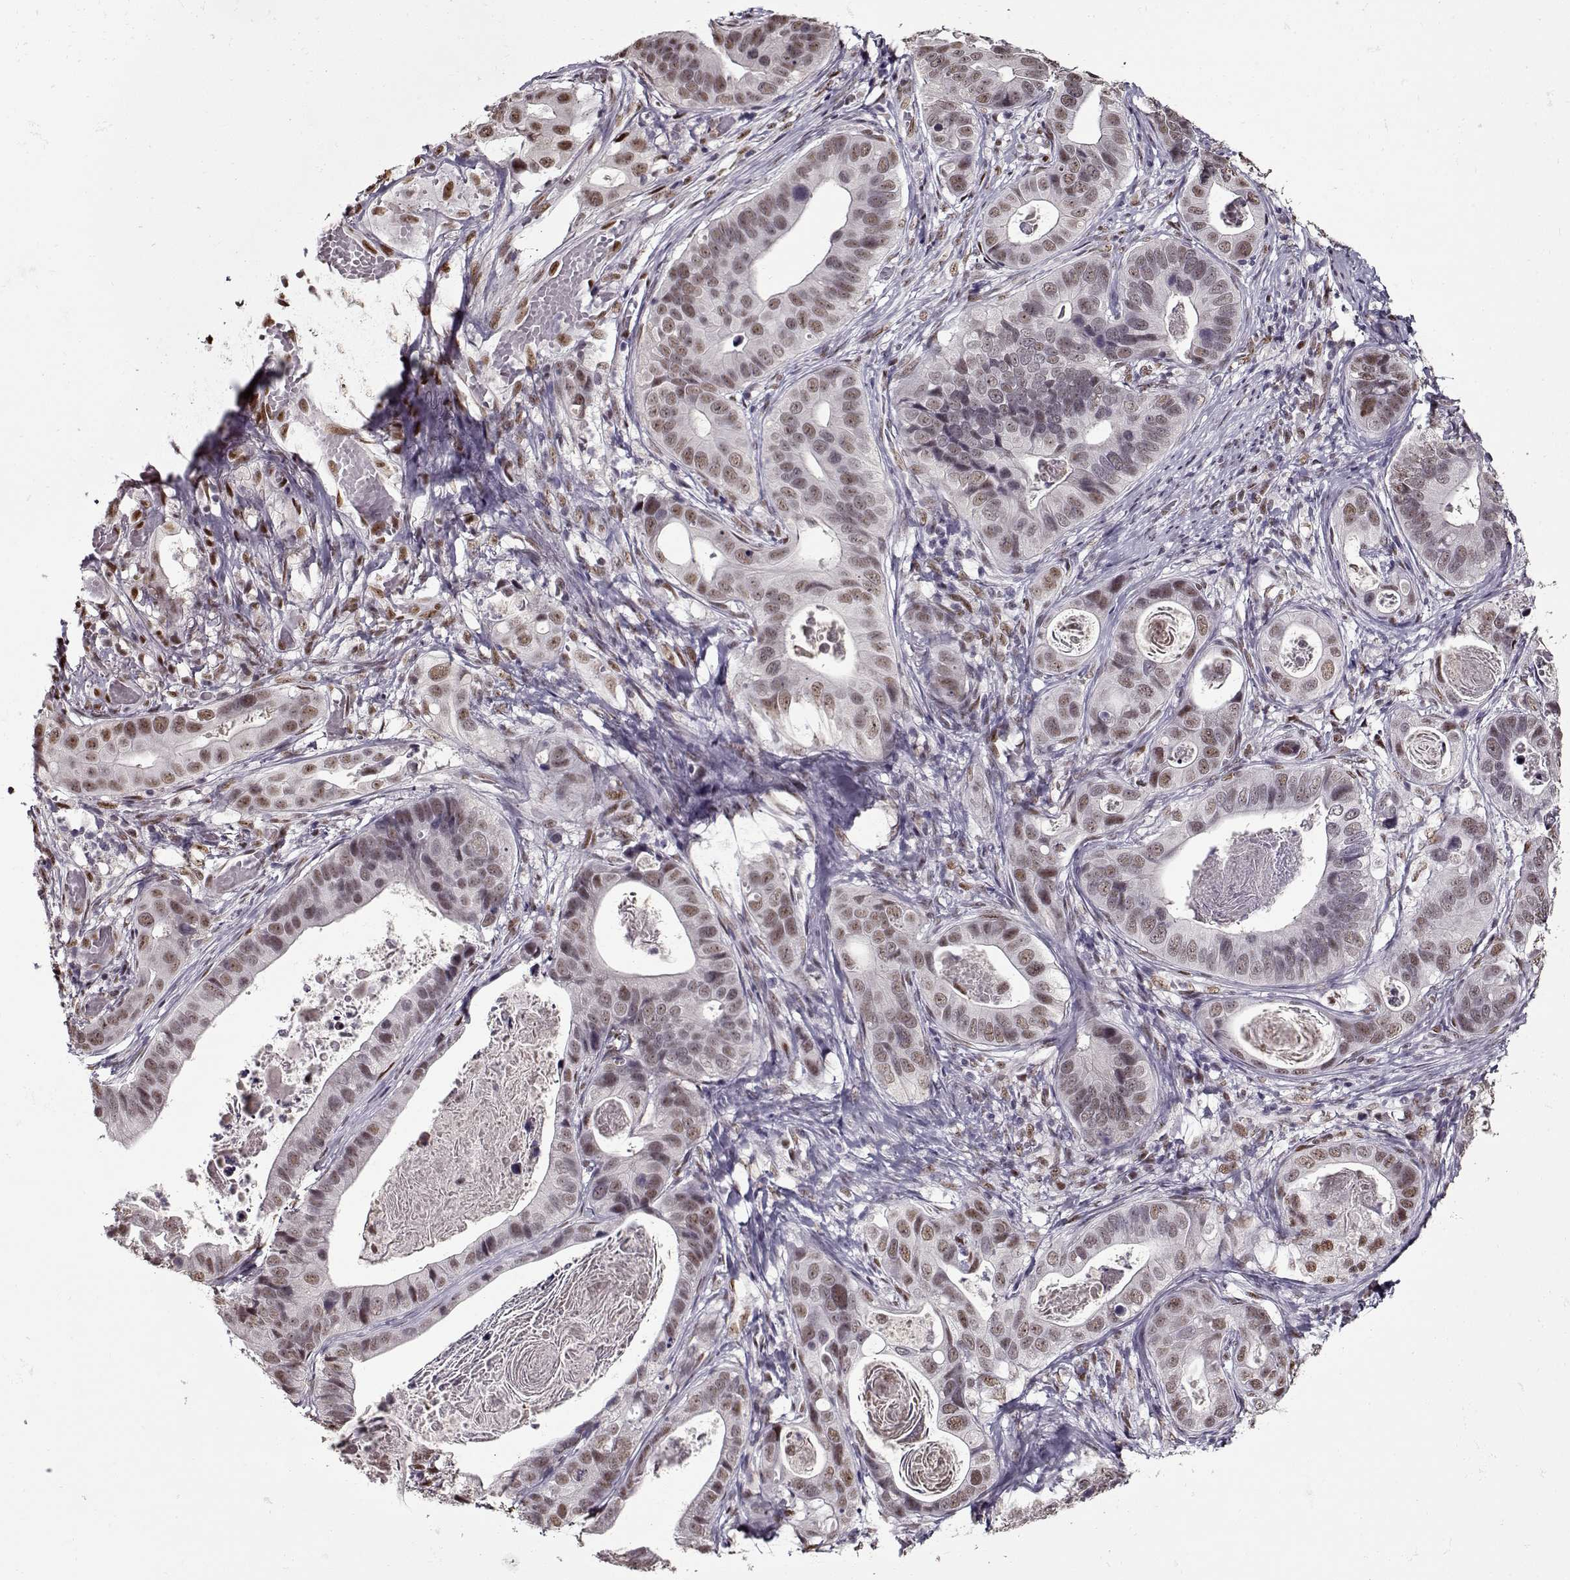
{"staining": {"intensity": "weak", "quantity": "25%-75%", "location": "nuclear"}, "tissue": "stomach cancer", "cell_type": "Tumor cells", "image_type": "cancer", "snomed": [{"axis": "morphology", "description": "Adenocarcinoma, NOS"}, {"axis": "topography", "description": "Stomach"}], "caption": "The immunohistochemical stain labels weak nuclear positivity in tumor cells of stomach cancer tissue.", "gene": "PRMT8", "patient": {"sex": "male", "age": 84}}